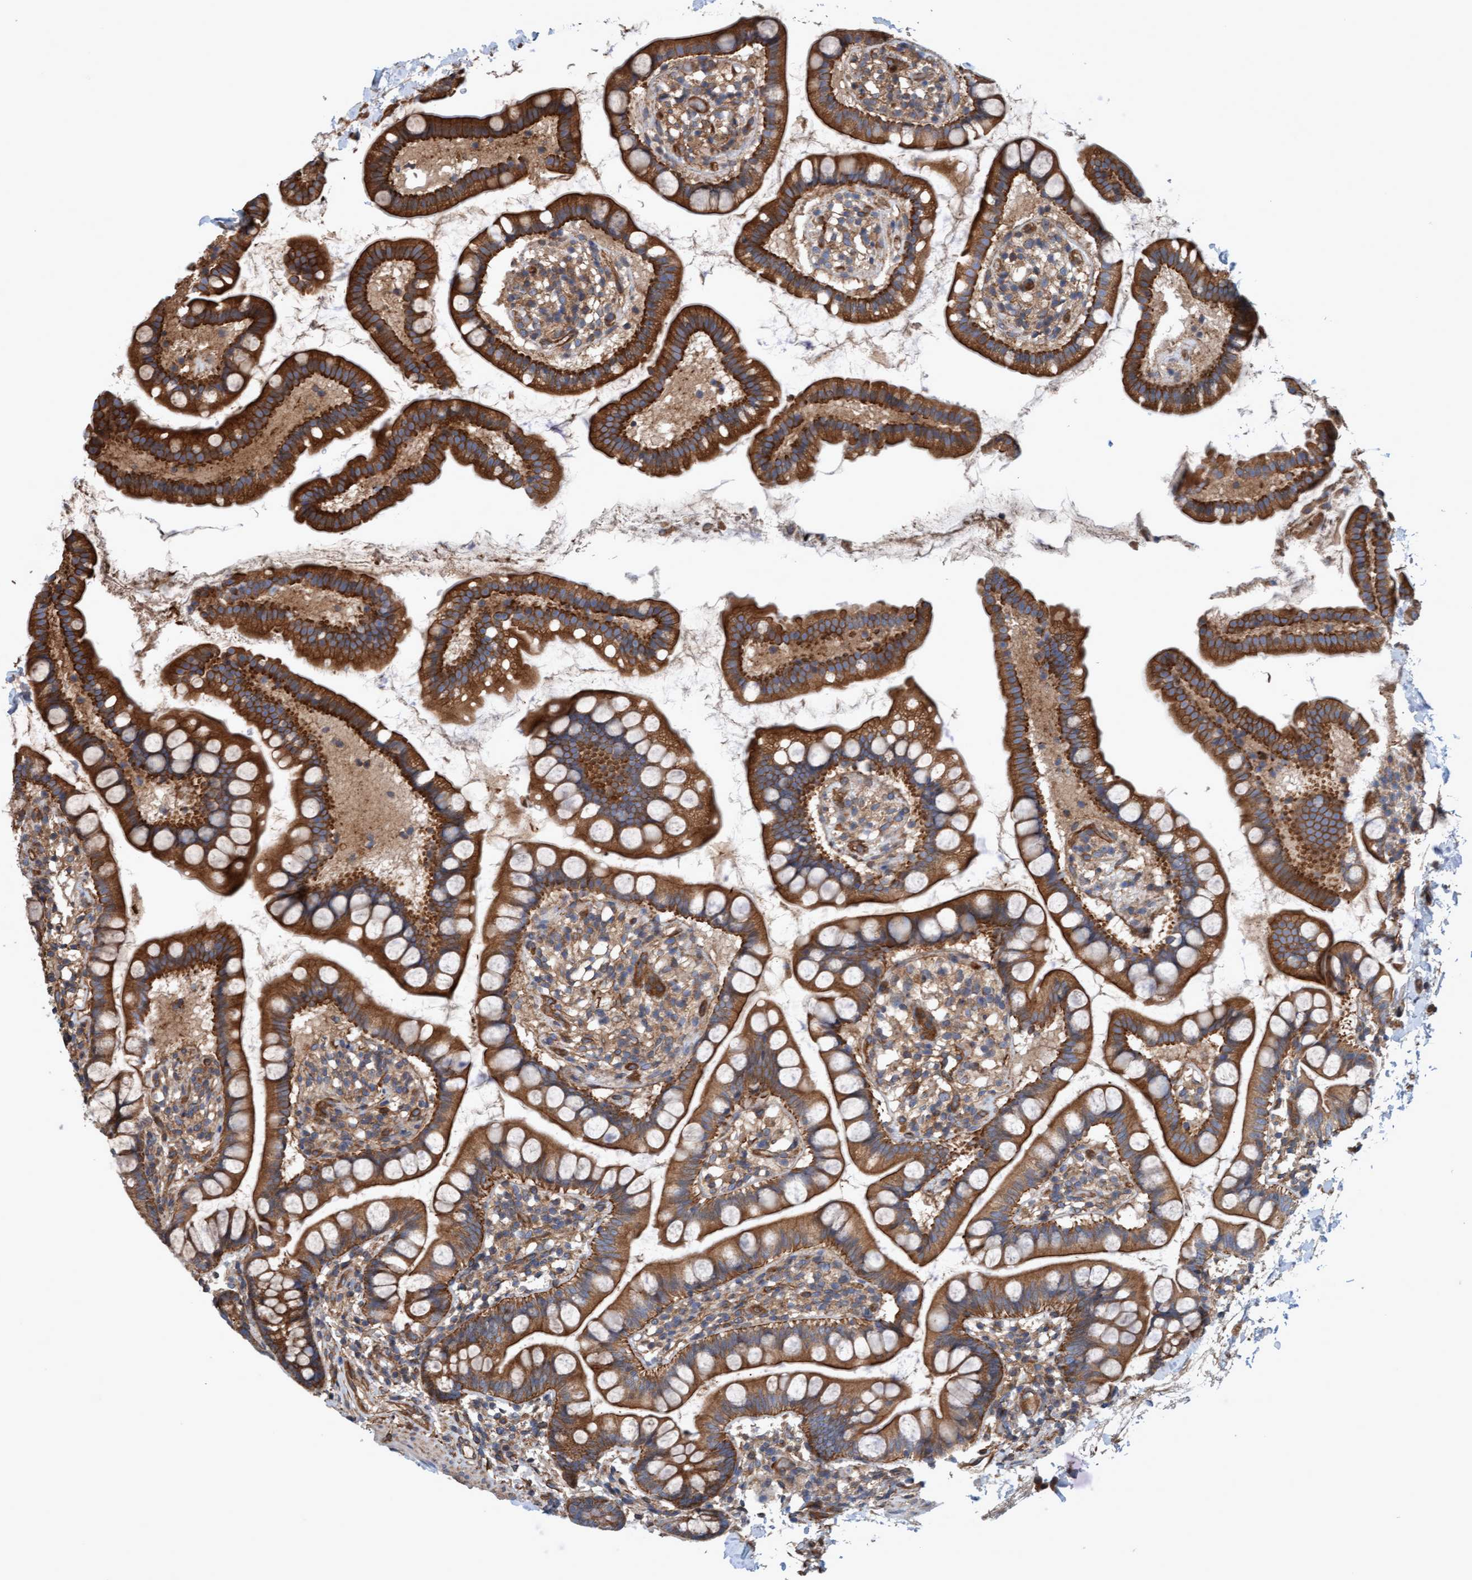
{"staining": {"intensity": "strong", "quantity": ">75%", "location": "cytoplasmic/membranous"}, "tissue": "small intestine", "cell_type": "Glandular cells", "image_type": "normal", "snomed": [{"axis": "morphology", "description": "Normal tissue, NOS"}, {"axis": "topography", "description": "Small intestine"}], "caption": "Protein analysis of normal small intestine exhibits strong cytoplasmic/membranous staining in approximately >75% of glandular cells.", "gene": "ERAL1", "patient": {"sex": "female", "age": 84}}